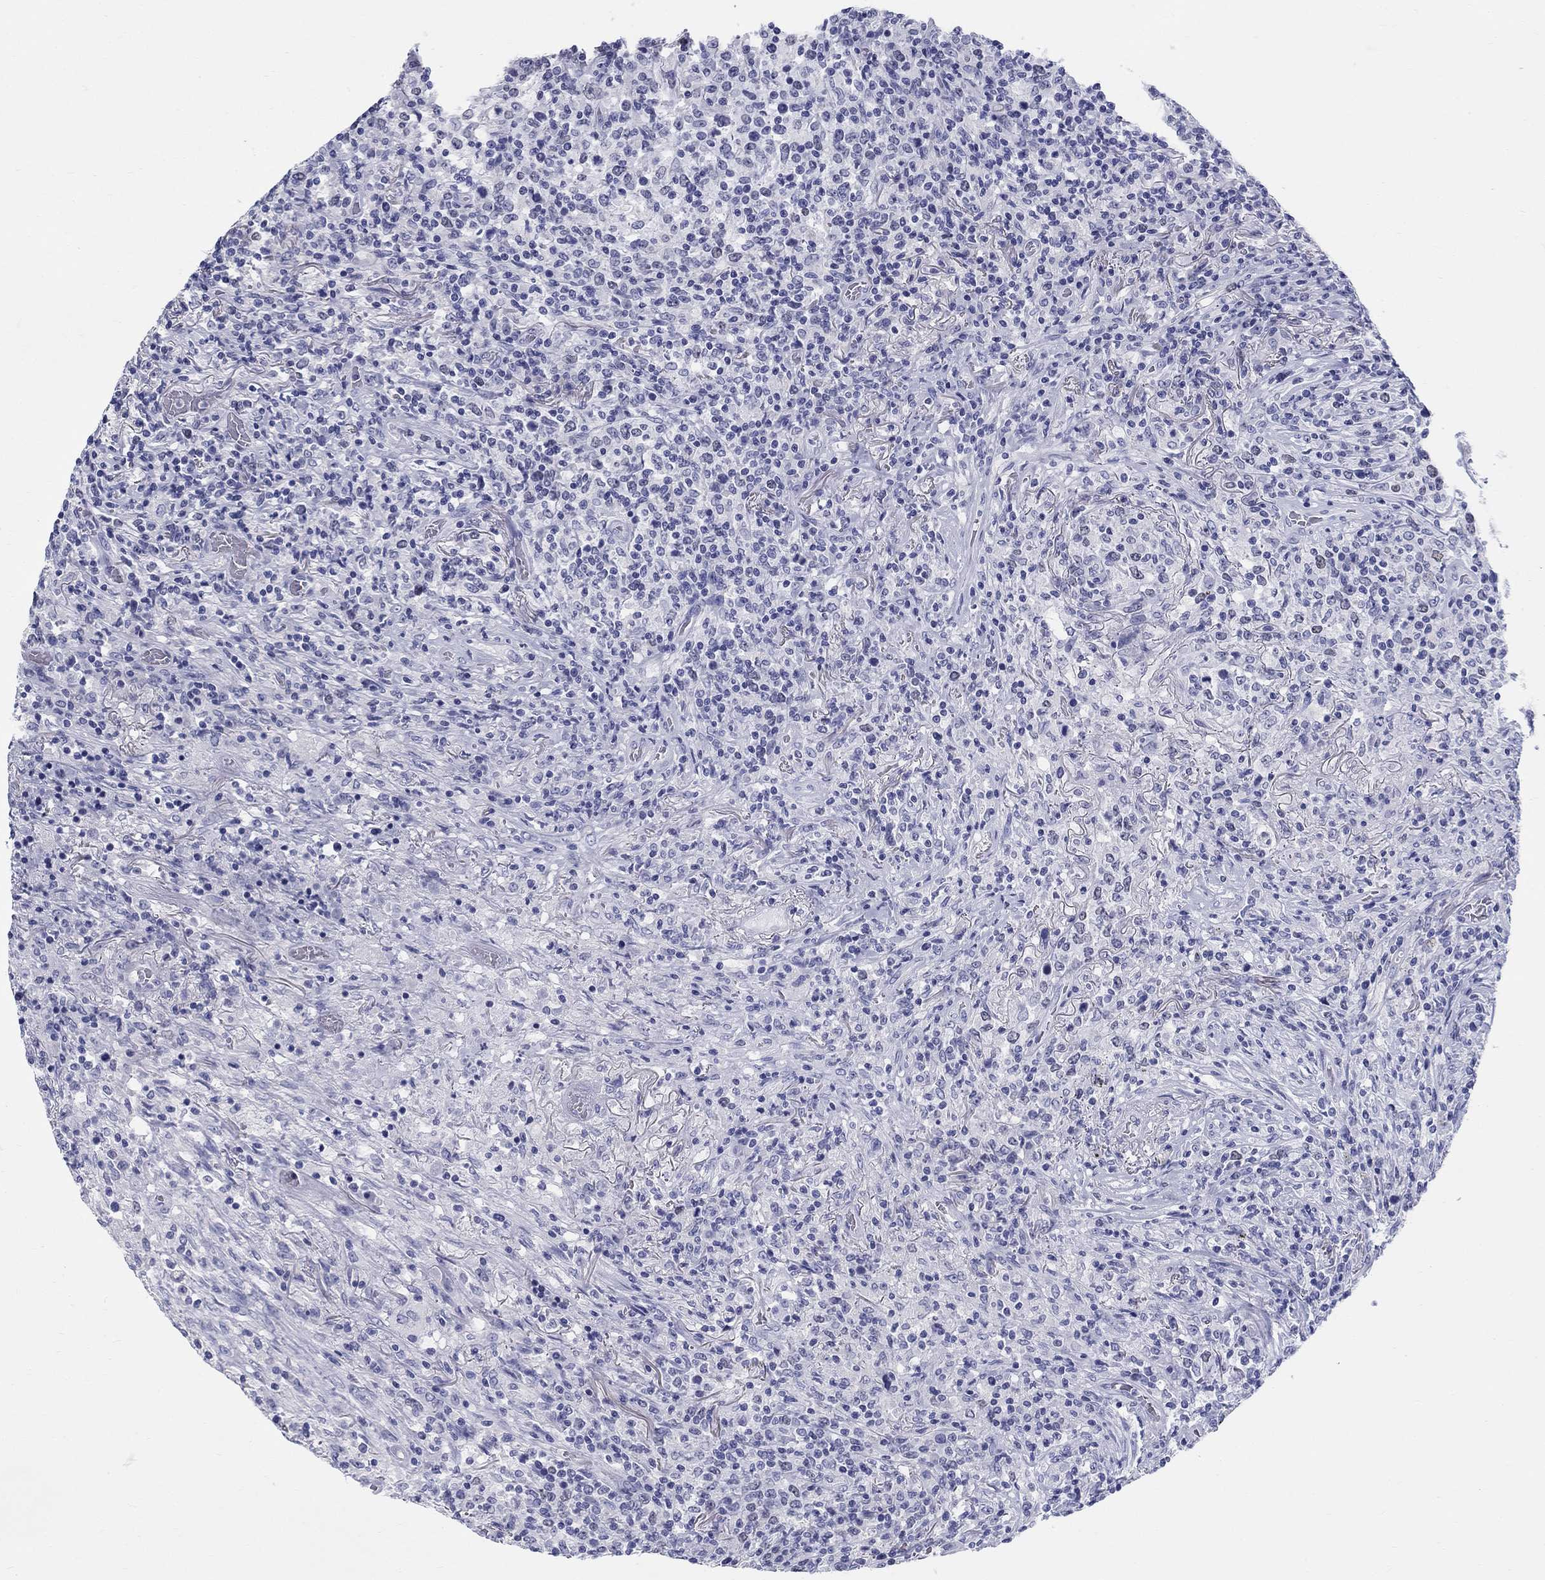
{"staining": {"intensity": "negative", "quantity": "none", "location": "none"}, "tissue": "lymphoma", "cell_type": "Tumor cells", "image_type": "cancer", "snomed": [{"axis": "morphology", "description": "Malignant lymphoma, non-Hodgkin's type, High grade"}, {"axis": "topography", "description": "Lung"}], "caption": "An image of malignant lymphoma, non-Hodgkin's type (high-grade) stained for a protein reveals no brown staining in tumor cells.", "gene": "LAMP5", "patient": {"sex": "male", "age": 79}}